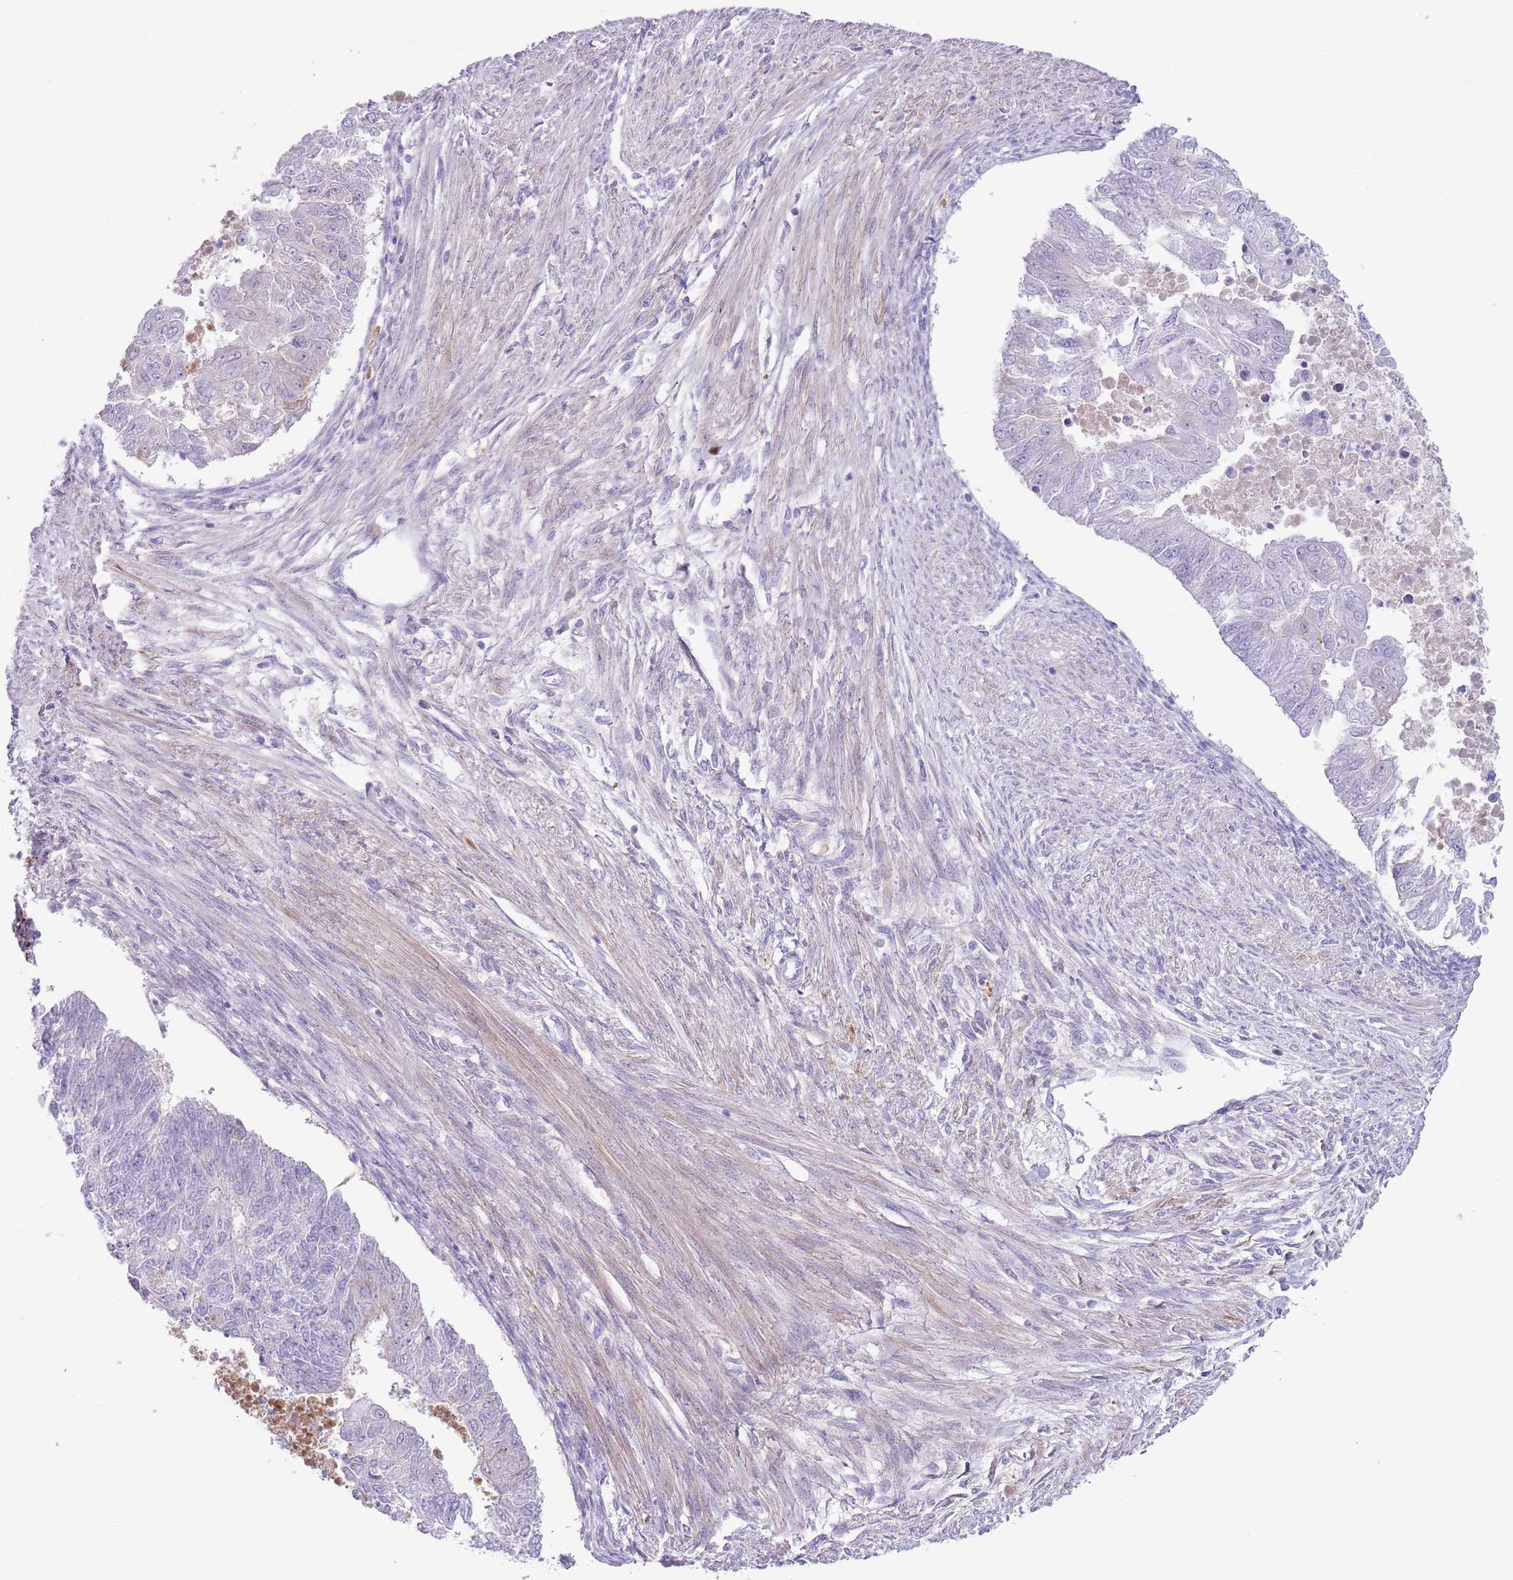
{"staining": {"intensity": "negative", "quantity": "none", "location": "none"}, "tissue": "endometrial cancer", "cell_type": "Tumor cells", "image_type": "cancer", "snomed": [{"axis": "morphology", "description": "Adenocarcinoma, NOS"}, {"axis": "topography", "description": "Endometrium"}], "caption": "Endometrial cancer (adenocarcinoma) was stained to show a protein in brown. There is no significant staining in tumor cells.", "gene": "CFH", "patient": {"sex": "female", "age": 32}}